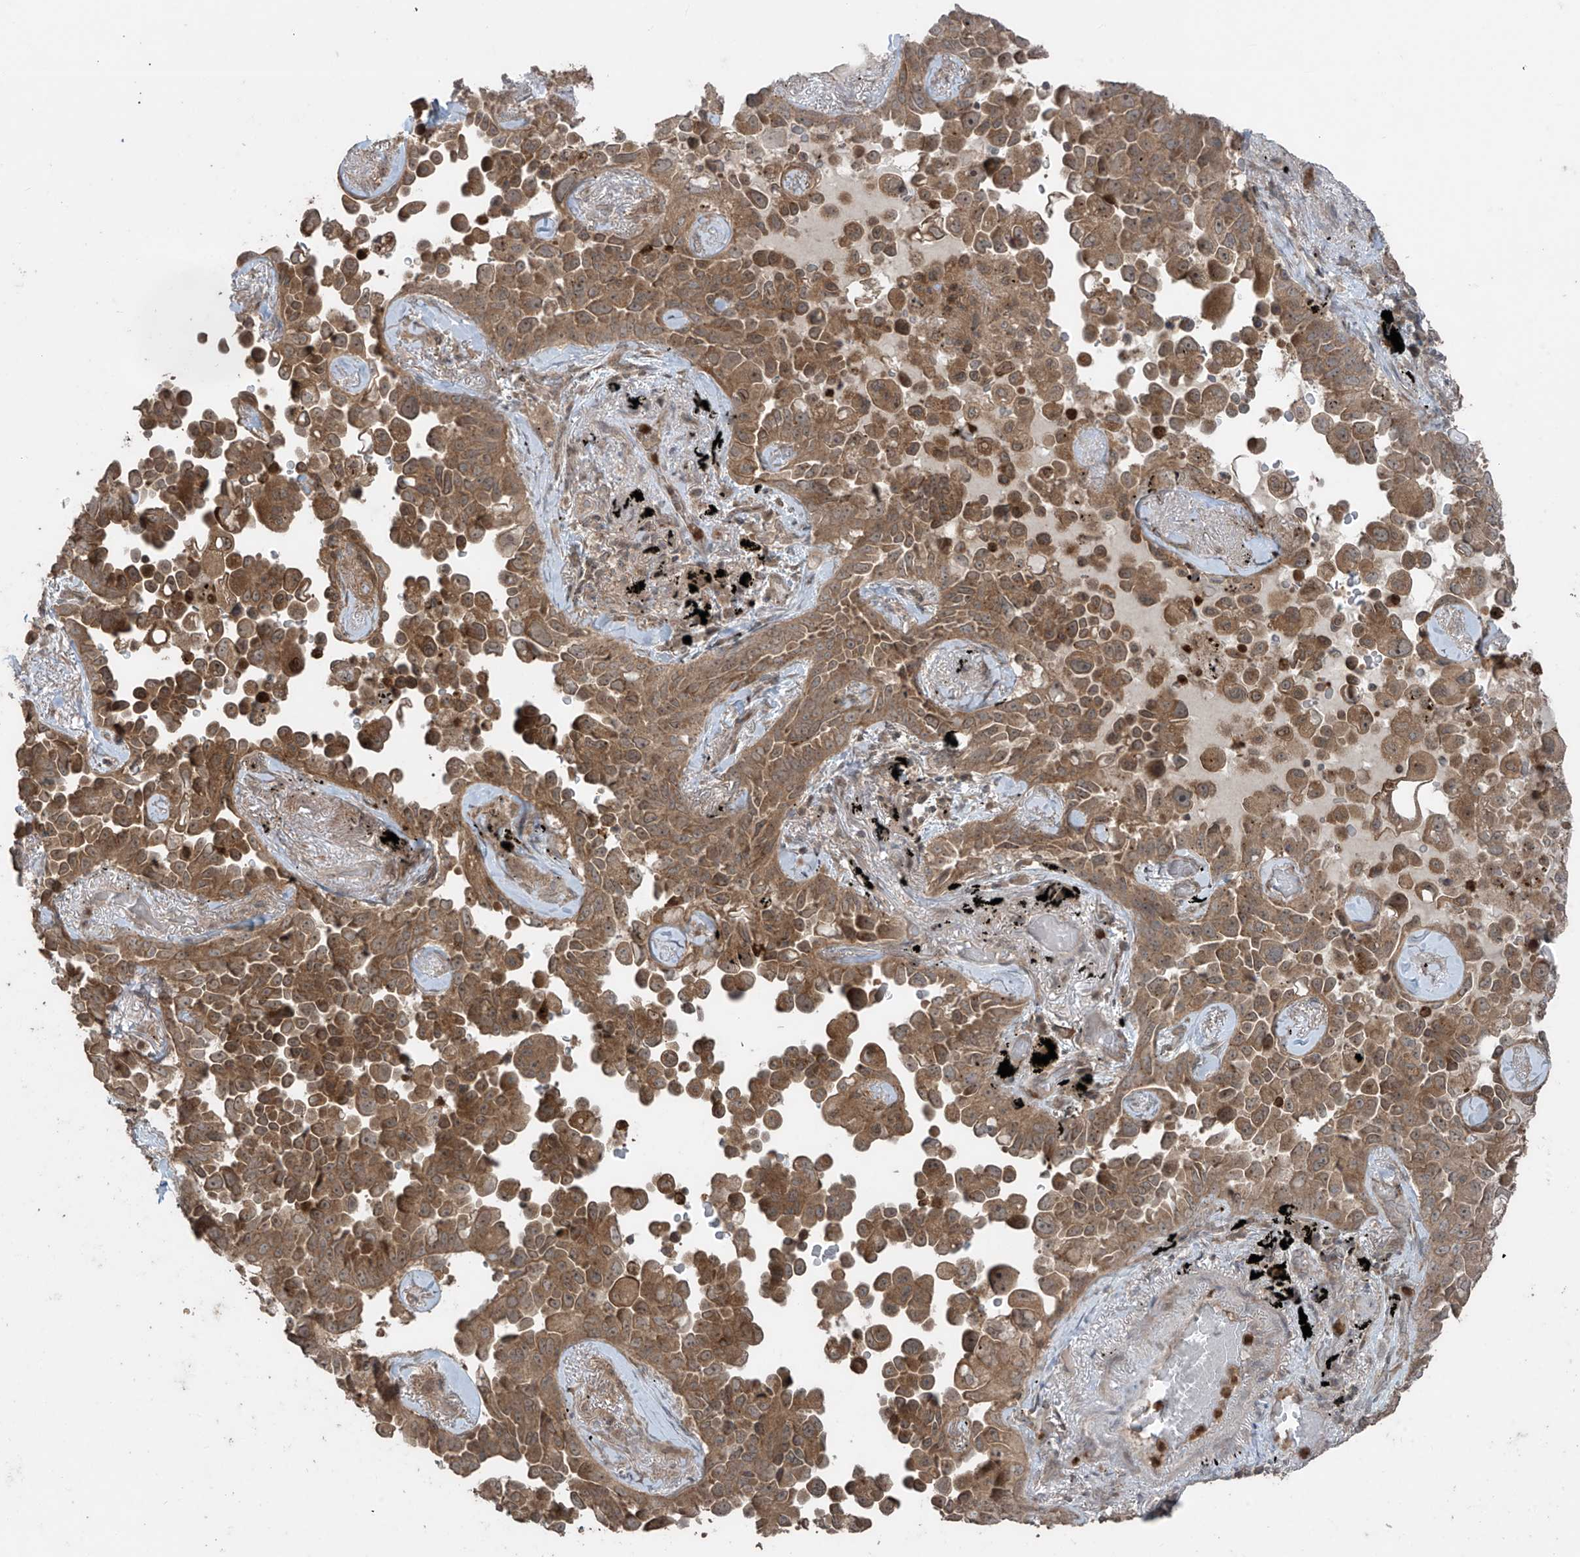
{"staining": {"intensity": "moderate", "quantity": ">75%", "location": "cytoplasmic/membranous"}, "tissue": "lung cancer", "cell_type": "Tumor cells", "image_type": "cancer", "snomed": [{"axis": "morphology", "description": "Adenocarcinoma, NOS"}, {"axis": "topography", "description": "Lung"}], "caption": "About >75% of tumor cells in human adenocarcinoma (lung) show moderate cytoplasmic/membranous protein positivity as visualized by brown immunohistochemical staining.", "gene": "PGPEP1", "patient": {"sex": "female", "age": 67}}